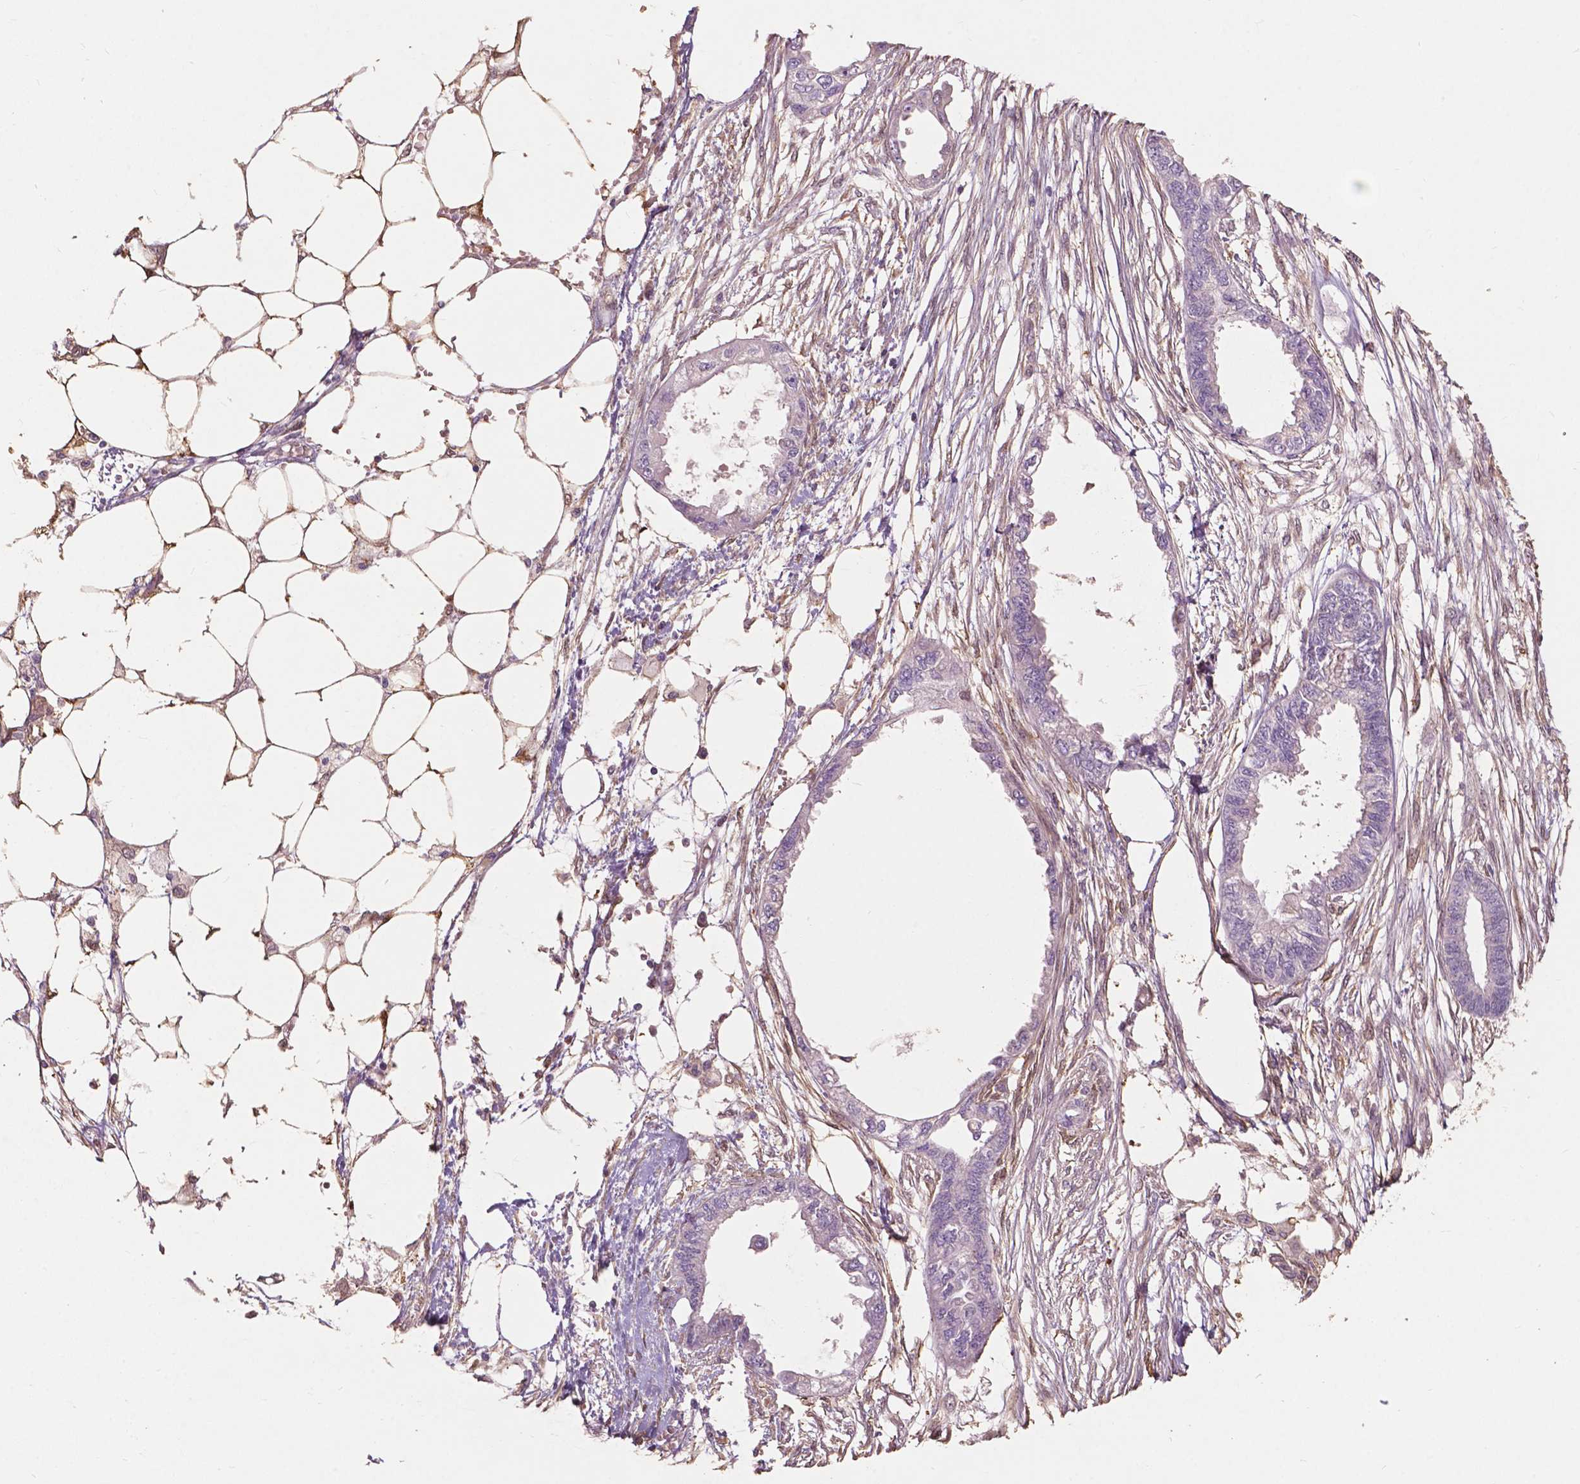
{"staining": {"intensity": "negative", "quantity": "none", "location": "none"}, "tissue": "endometrial cancer", "cell_type": "Tumor cells", "image_type": "cancer", "snomed": [{"axis": "morphology", "description": "Adenocarcinoma, NOS"}, {"axis": "morphology", "description": "Adenocarcinoma, metastatic, NOS"}, {"axis": "topography", "description": "Adipose tissue"}, {"axis": "topography", "description": "Endometrium"}], "caption": "Endometrial cancer stained for a protein using immunohistochemistry exhibits no expression tumor cells.", "gene": "GPR37", "patient": {"sex": "female", "age": 67}}